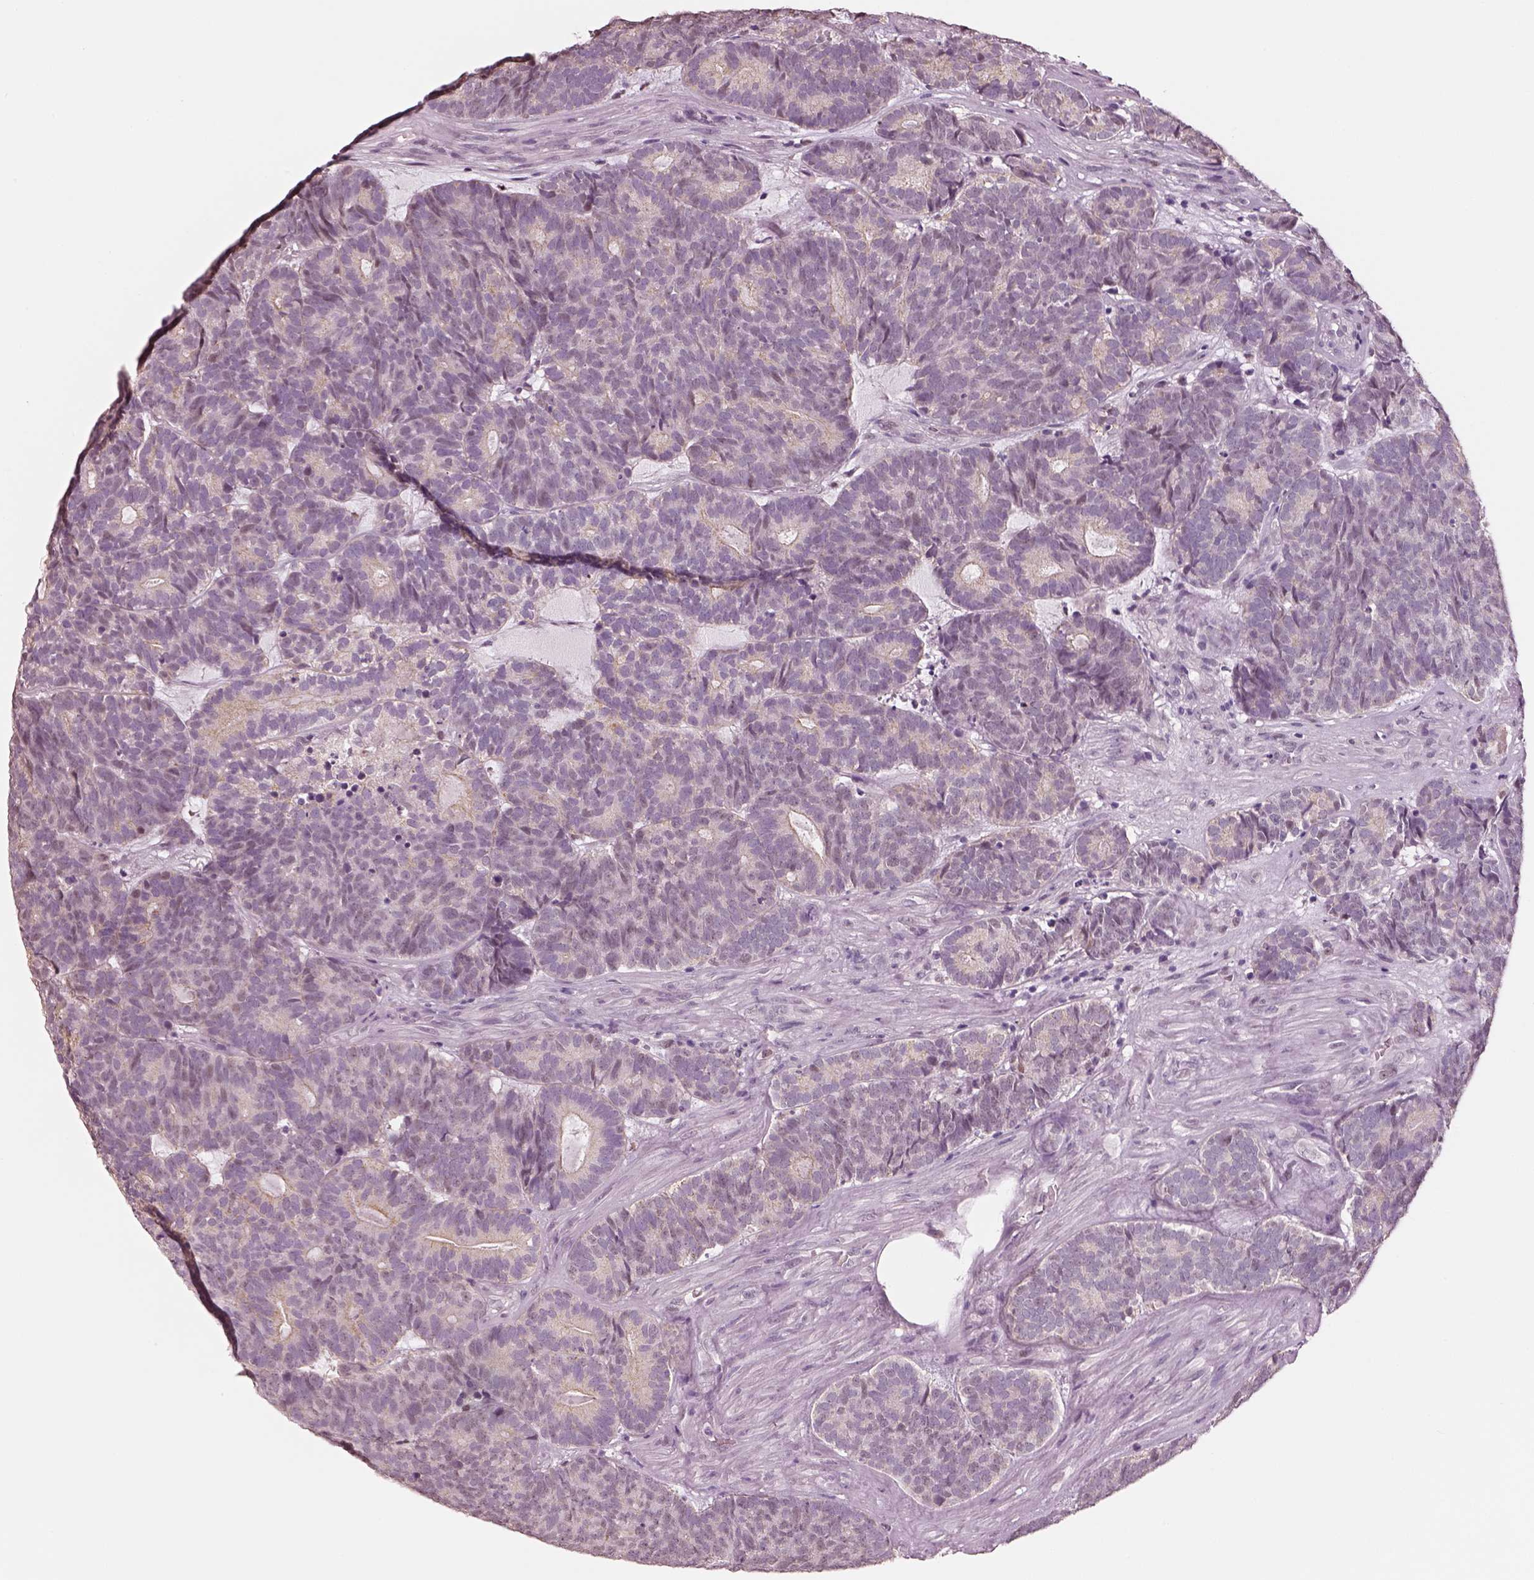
{"staining": {"intensity": "weak", "quantity": ">75%", "location": "cytoplasmic/membranous"}, "tissue": "head and neck cancer", "cell_type": "Tumor cells", "image_type": "cancer", "snomed": [{"axis": "morphology", "description": "Adenocarcinoma, NOS"}, {"axis": "topography", "description": "Head-Neck"}], "caption": "Adenocarcinoma (head and neck) tissue shows weak cytoplasmic/membranous expression in approximately >75% of tumor cells, visualized by immunohistochemistry.", "gene": "ELSPBP1", "patient": {"sex": "female", "age": 81}}